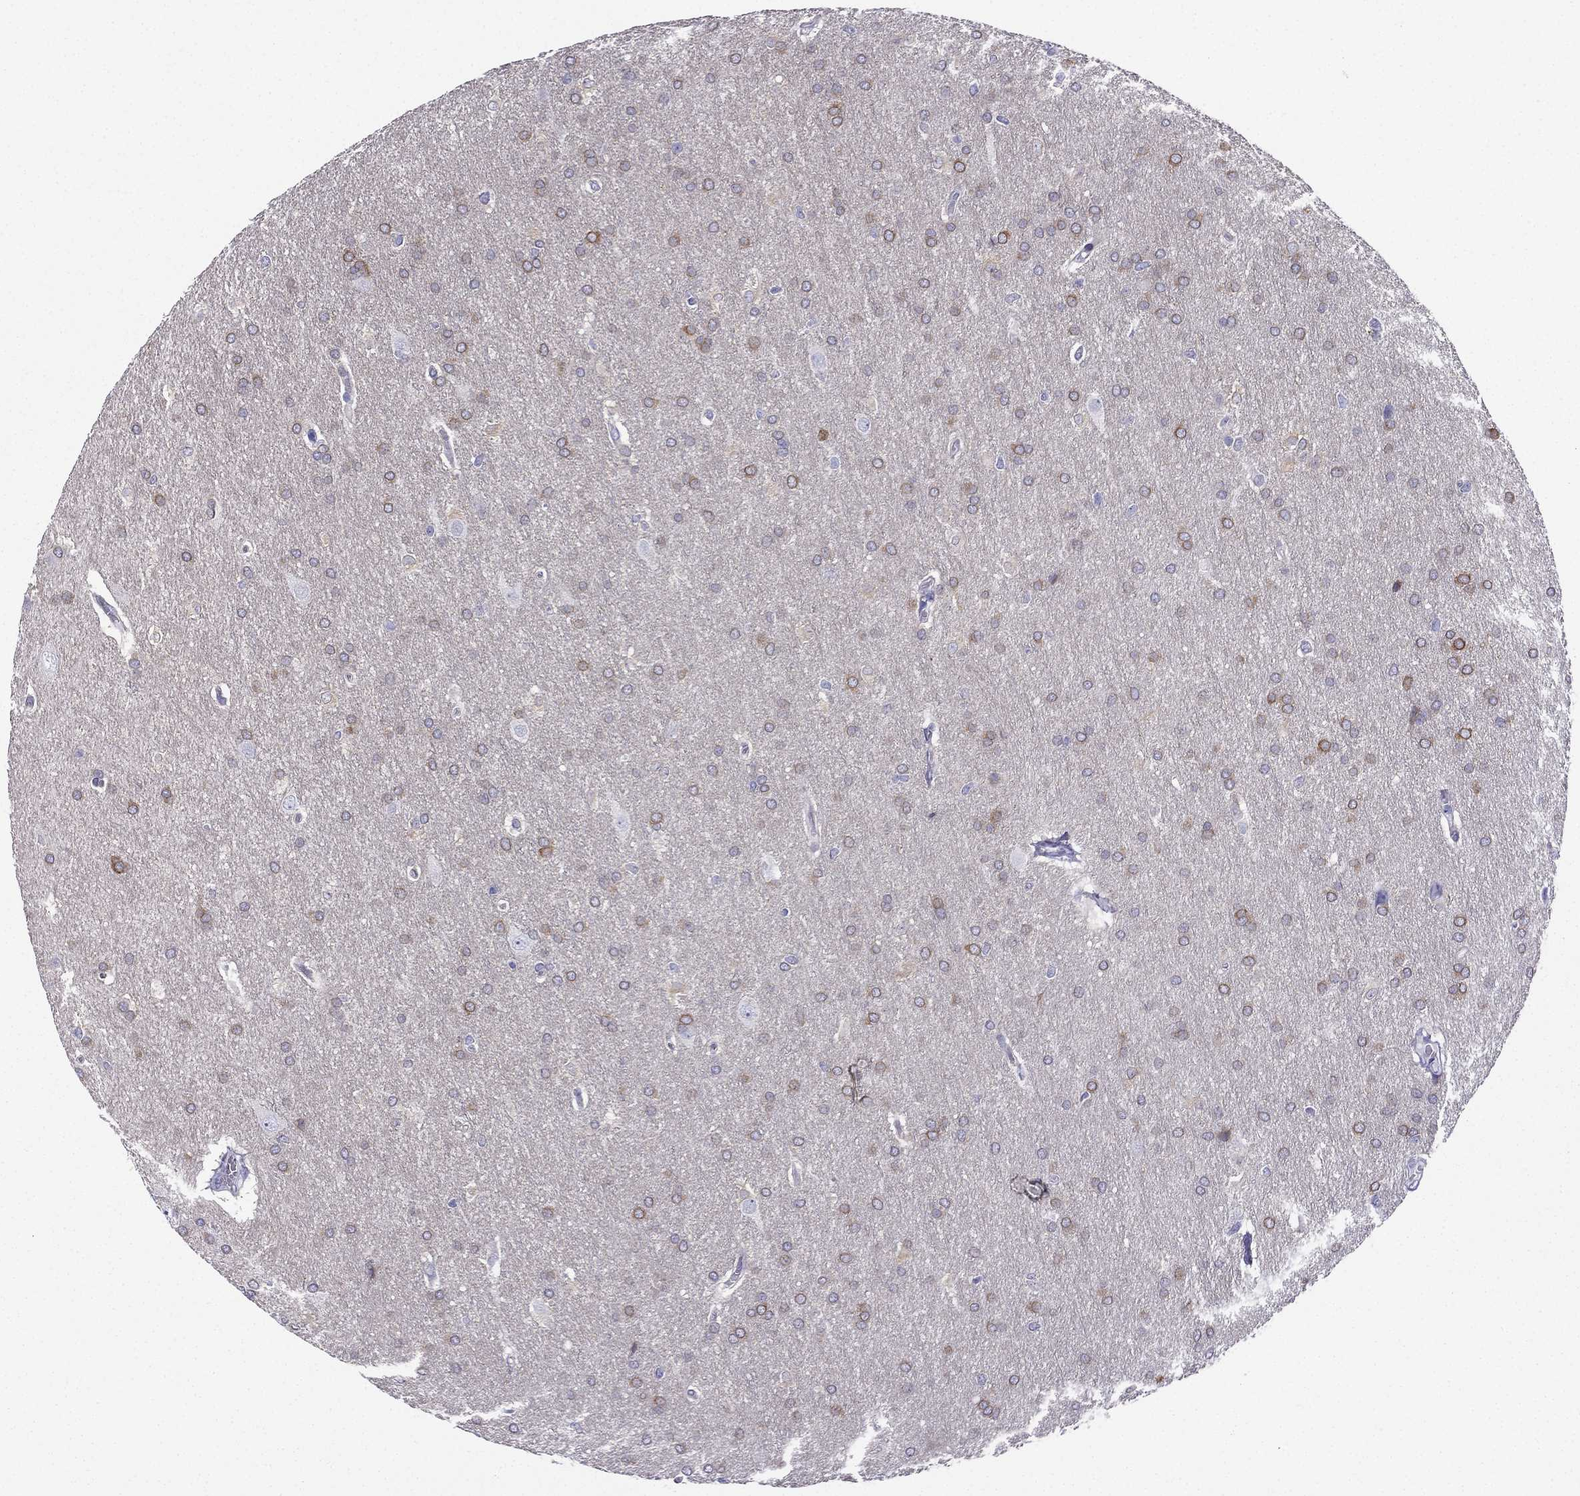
{"staining": {"intensity": "moderate", "quantity": "<25%", "location": "cytoplasmic/membranous"}, "tissue": "glioma", "cell_type": "Tumor cells", "image_type": "cancer", "snomed": [{"axis": "morphology", "description": "Glioma, malignant, Low grade"}, {"axis": "topography", "description": "Brain"}], "caption": "Malignant low-grade glioma stained with IHC shows moderate cytoplasmic/membranous expression in approximately <25% of tumor cells.", "gene": "KCNJ10", "patient": {"sex": "female", "age": 32}}